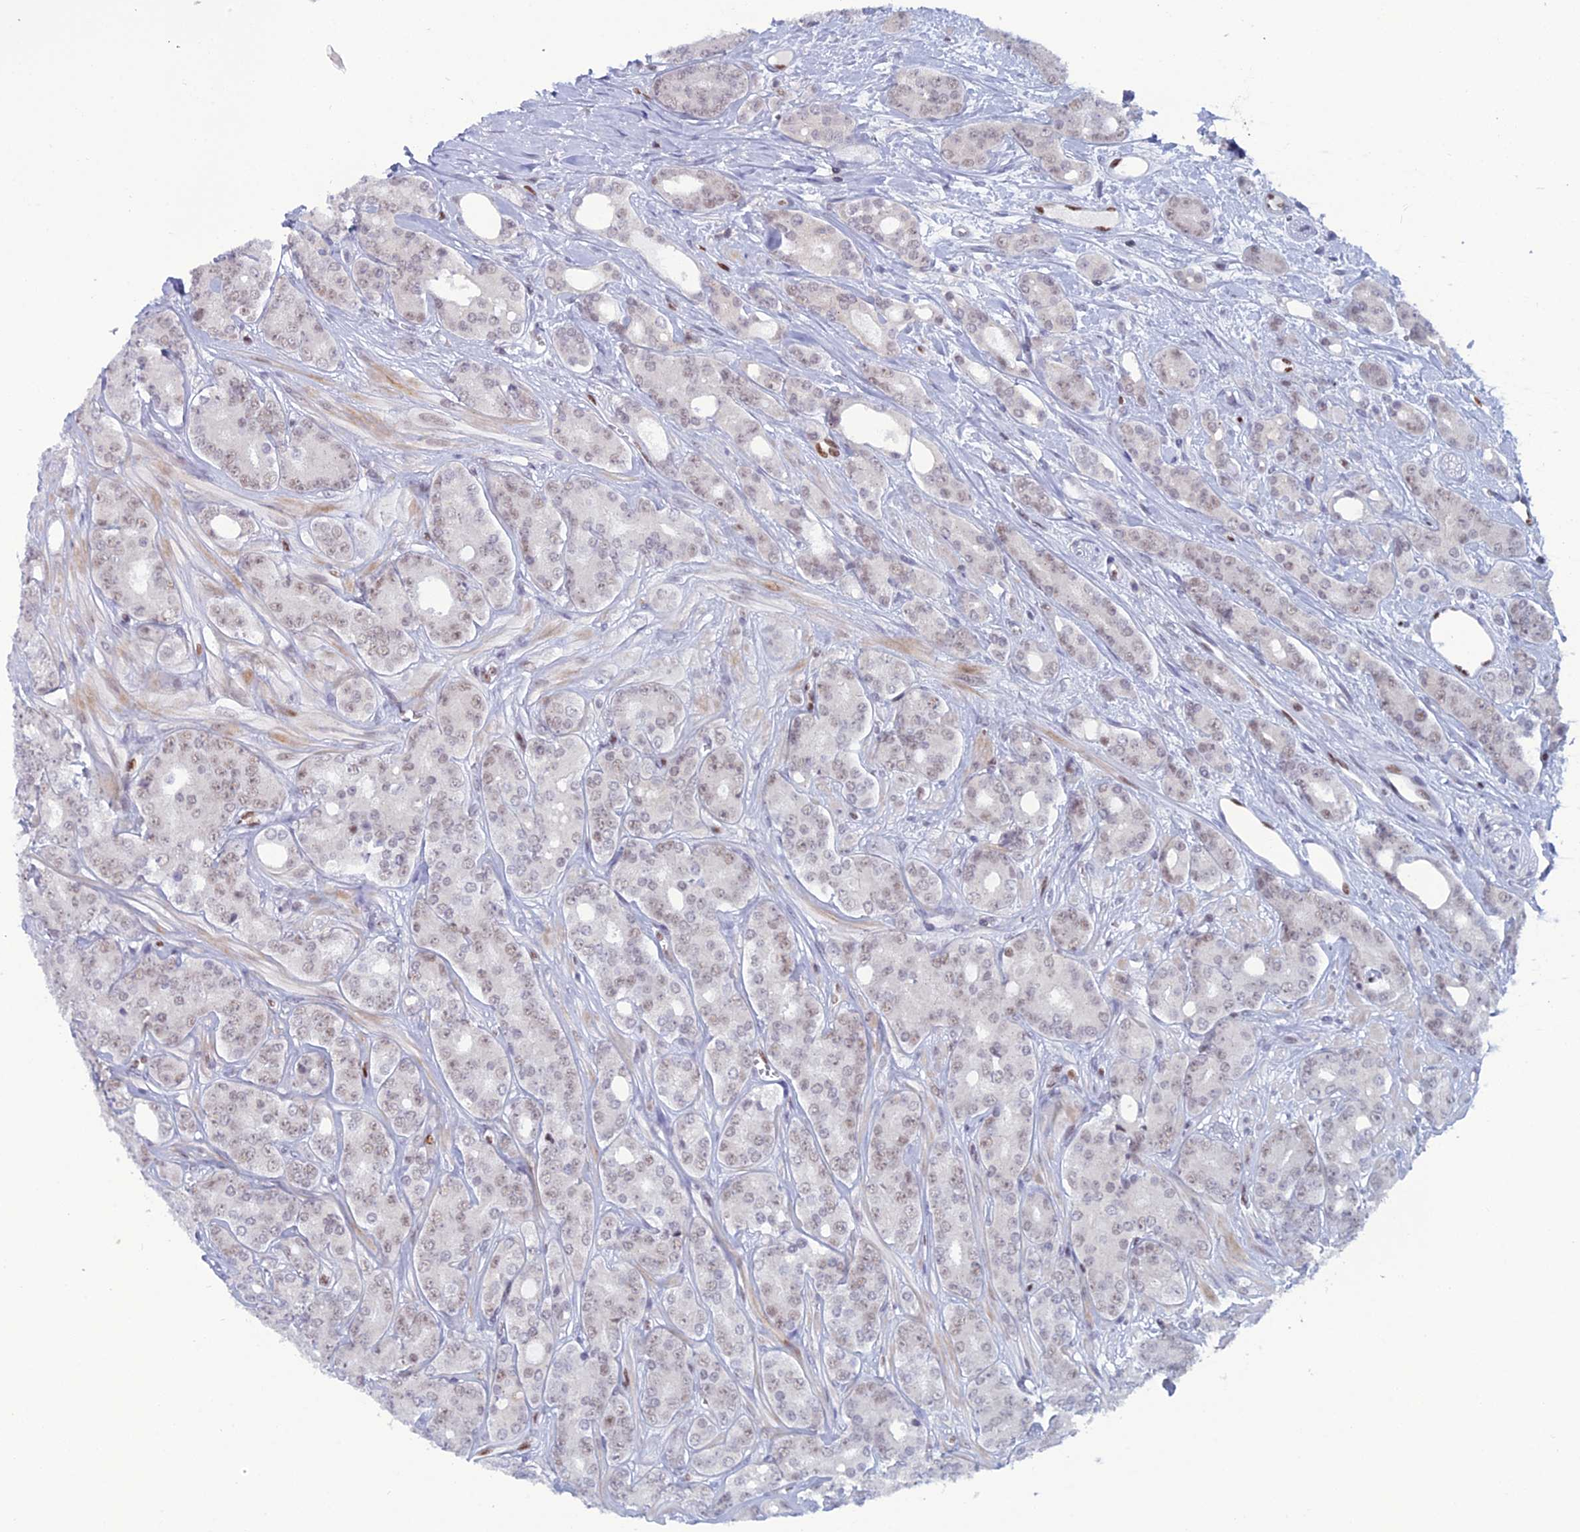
{"staining": {"intensity": "weak", "quantity": "<25%", "location": "nuclear"}, "tissue": "prostate cancer", "cell_type": "Tumor cells", "image_type": "cancer", "snomed": [{"axis": "morphology", "description": "Adenocarcinoma, High grade"}, {"axis": "topography", "description": "Prostate"}], "caption": "A photomicrograph of prostate cancer (adenocarcinoma (high-grade)) stained for a protein demonstrates no brown staining in tumor cells.", "gene": "NOL4L", "patient": {"sex": "male", "age": 62}}